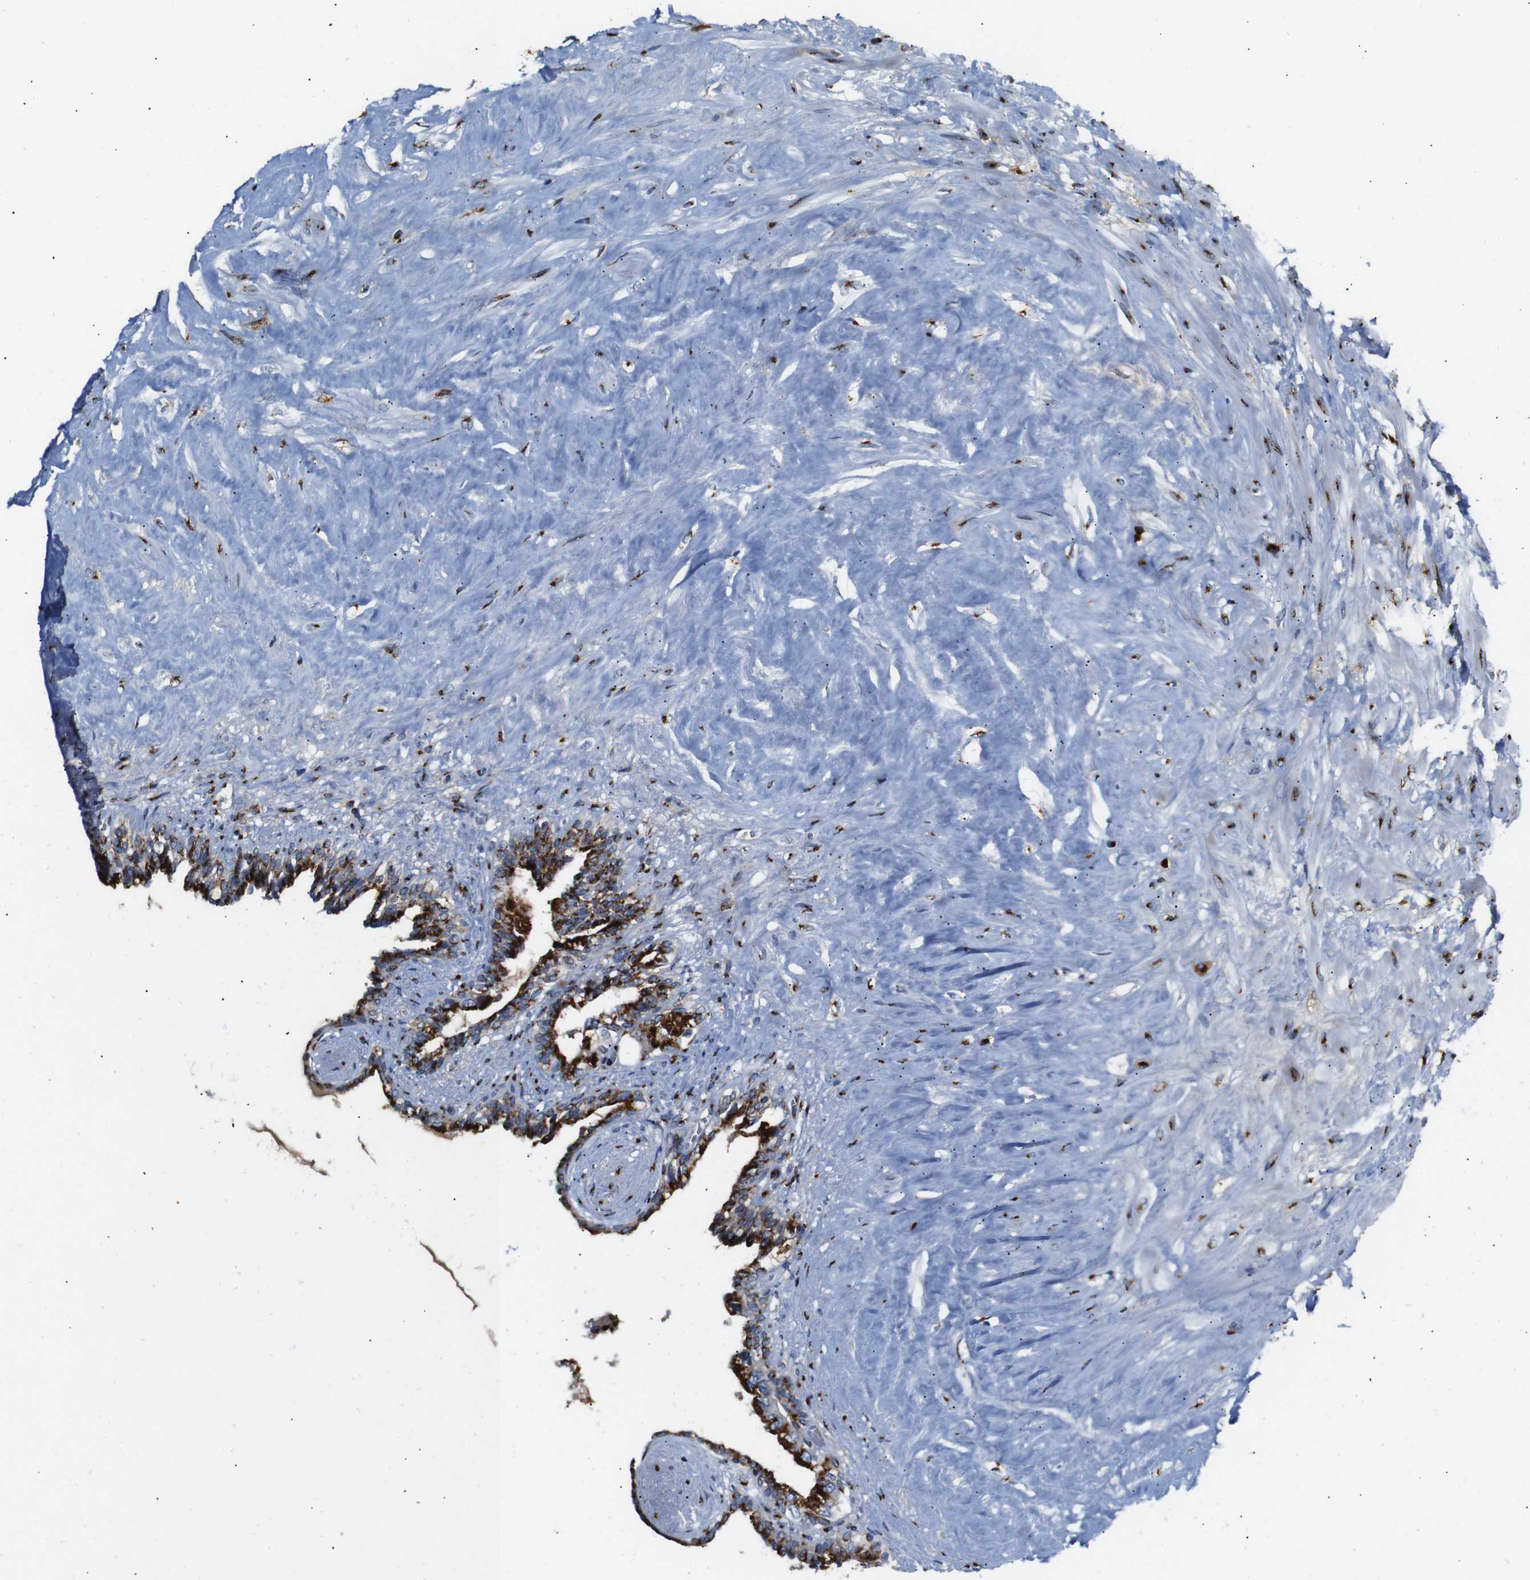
{"staining": {"intensity": "strong", "quantity": ">75%", "location": "cytoplasmic/membranous"}, "tissue": "seminal vesicle", "cell_type": "Glandular cells", "image_type": "normal", "snomed": [{"axis": "morphology", "description": "Normal tissue, NOS"}, {"axis": "topography", "description": "Seminal veicle"}], "caption": "IHC histopathology image of benign seminal vesicle: human seminal vesicle stained using immunohistochemistry demonstrates high levels of strong protein expression localized specifically in the cytoplasmic/membranous of glandular cells, appearing as a cytoplasmic/membranous brown color.", "gene": "TGOLN2", "patient": {"sex": "male", "age": 63}}